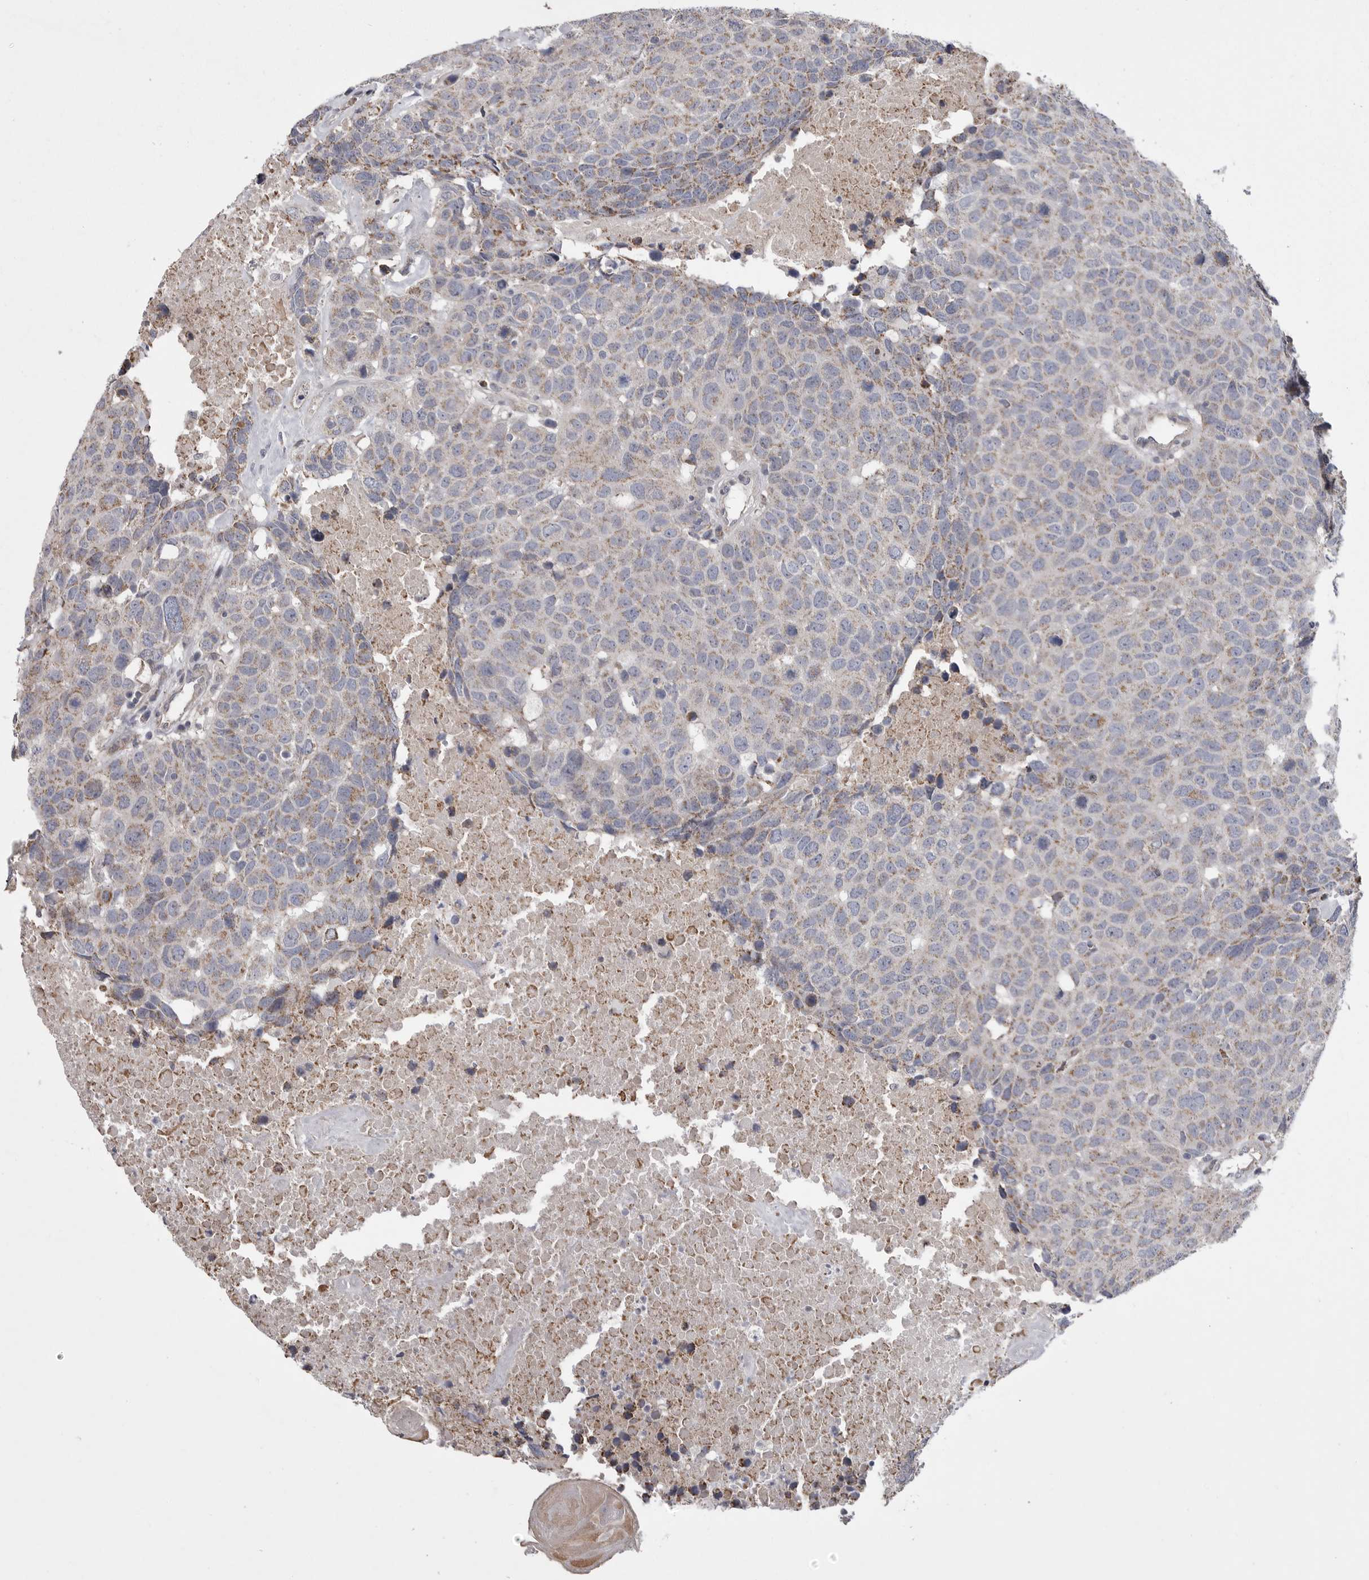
{"staining": {"intensity": "weak", "quantity": "25%-75%", "location": "cytoplasmic/membranous"}, "tissue": "head and neck cancer", "cell_type": "Tumor cells", "image_type": "cancer", "snomed": [{"axis": "morphology", "description": "Squamous cell carcinoma, NOS"}, {"axis": "topography", "description": "Head-Neck"}], "caption": "Human head and neck cancer (squamous cell carcinoma) stained with a brown dye demonstrates weak cytoplasmic/membranous positive expression in approximately 25%-75% of tumor cells.", "gene": "CRP", "patient": {"sex": "male", "age": 66}}